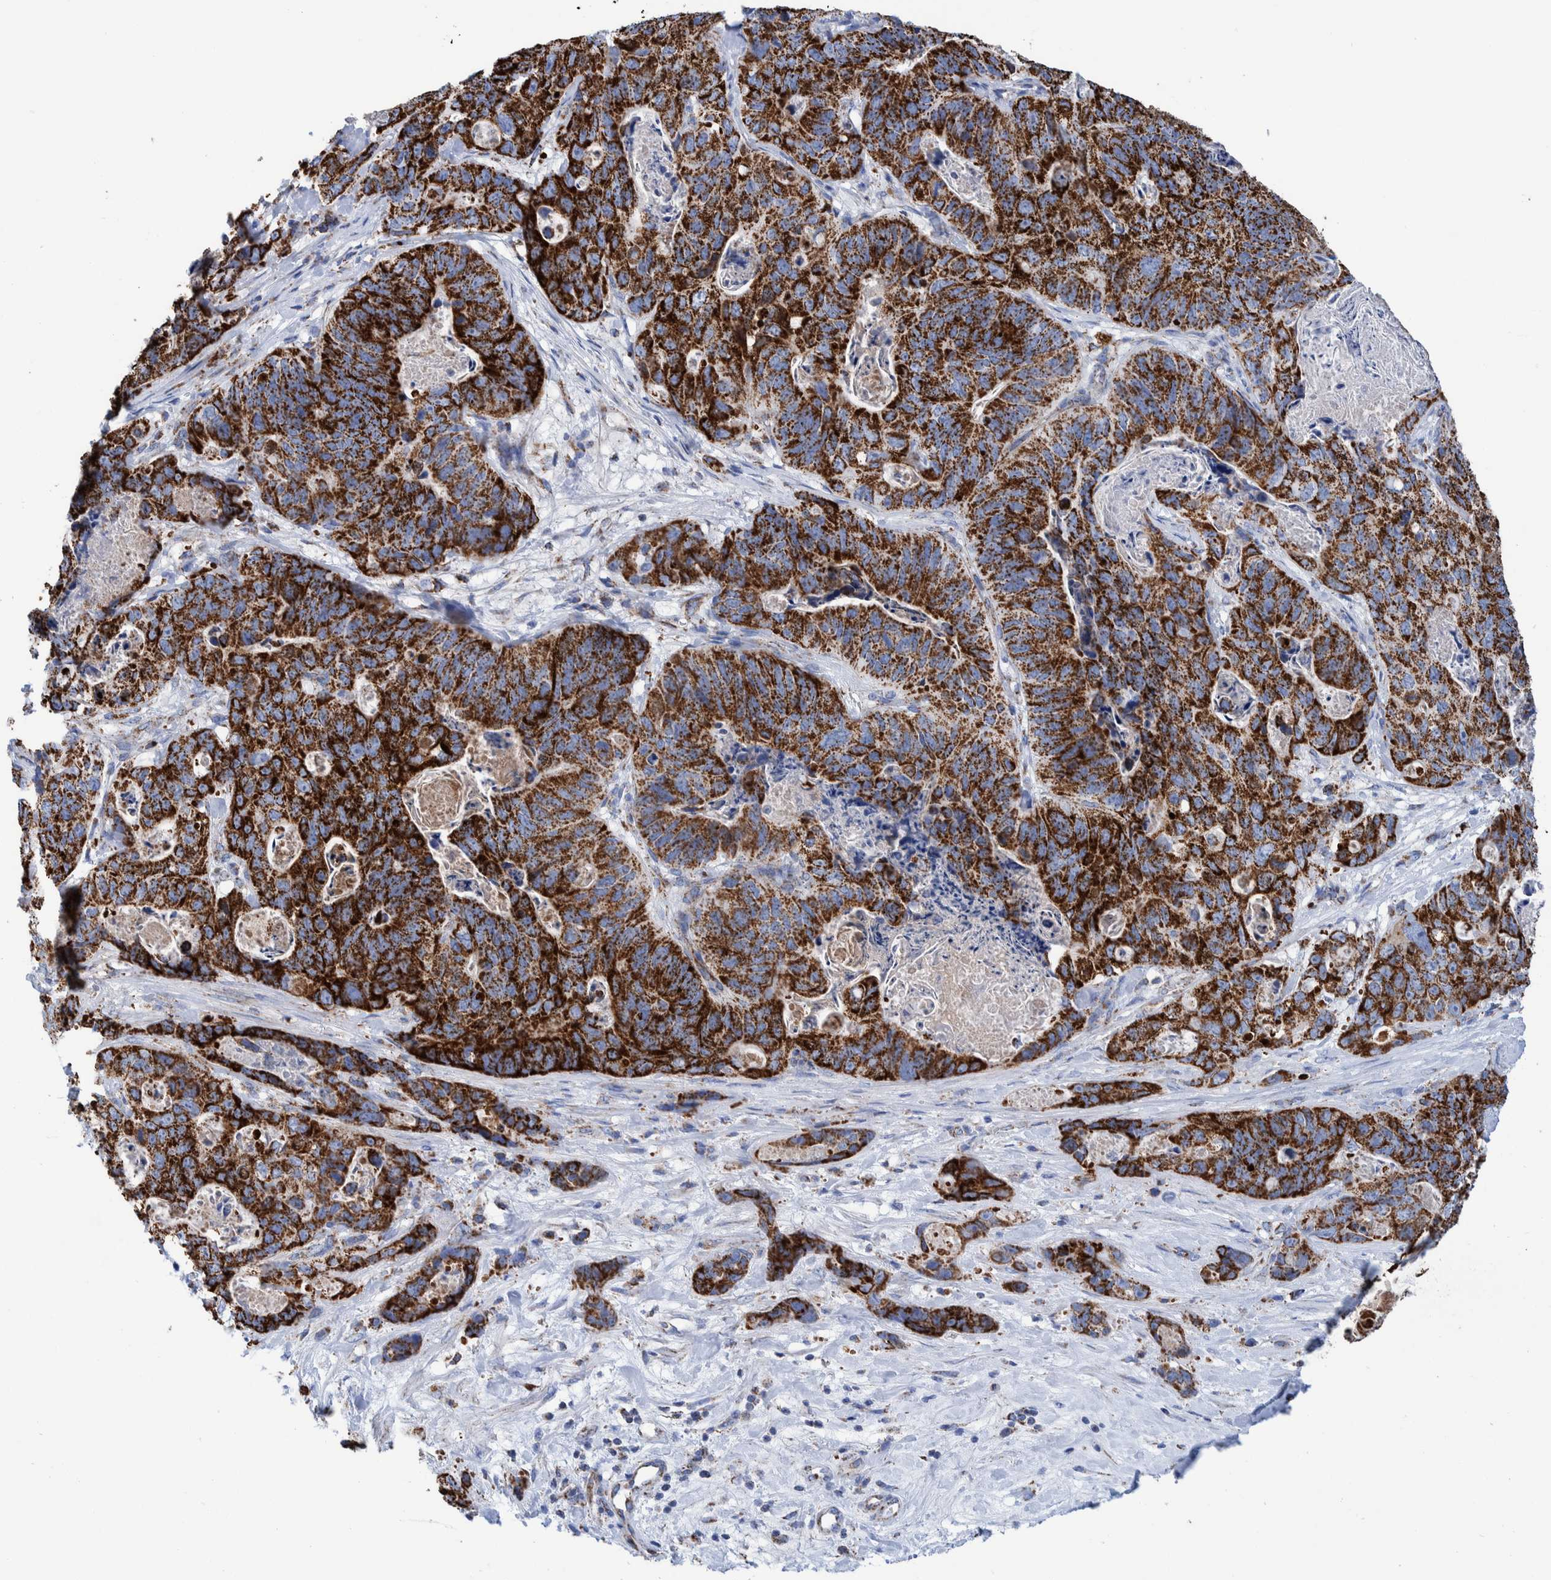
{"staining": {"intensity": "strong", "quantity": ">75%", "location": "cytoplasmic/membranous"}, "tissue": "stomach cancer", "cell_type": "Tumor cells", "image_type": "cancer", "snomed": [{"axis": "morphology", "description": "Normal tissue, NOS"}, {"axis": "morphology", "description": "Adenocarcinoma, NOS"}, {"axis": "topography", "description": "Stomach"}], "caption": "About >75% of tumor cells in human stomach cancer (adenocarcinoma) show strong cytoplasmic/membranous protein staining as visualized by brown immunohistochemical staining.", "gene": "DECR1", "patient": {"sex": "female", "age": 89}}